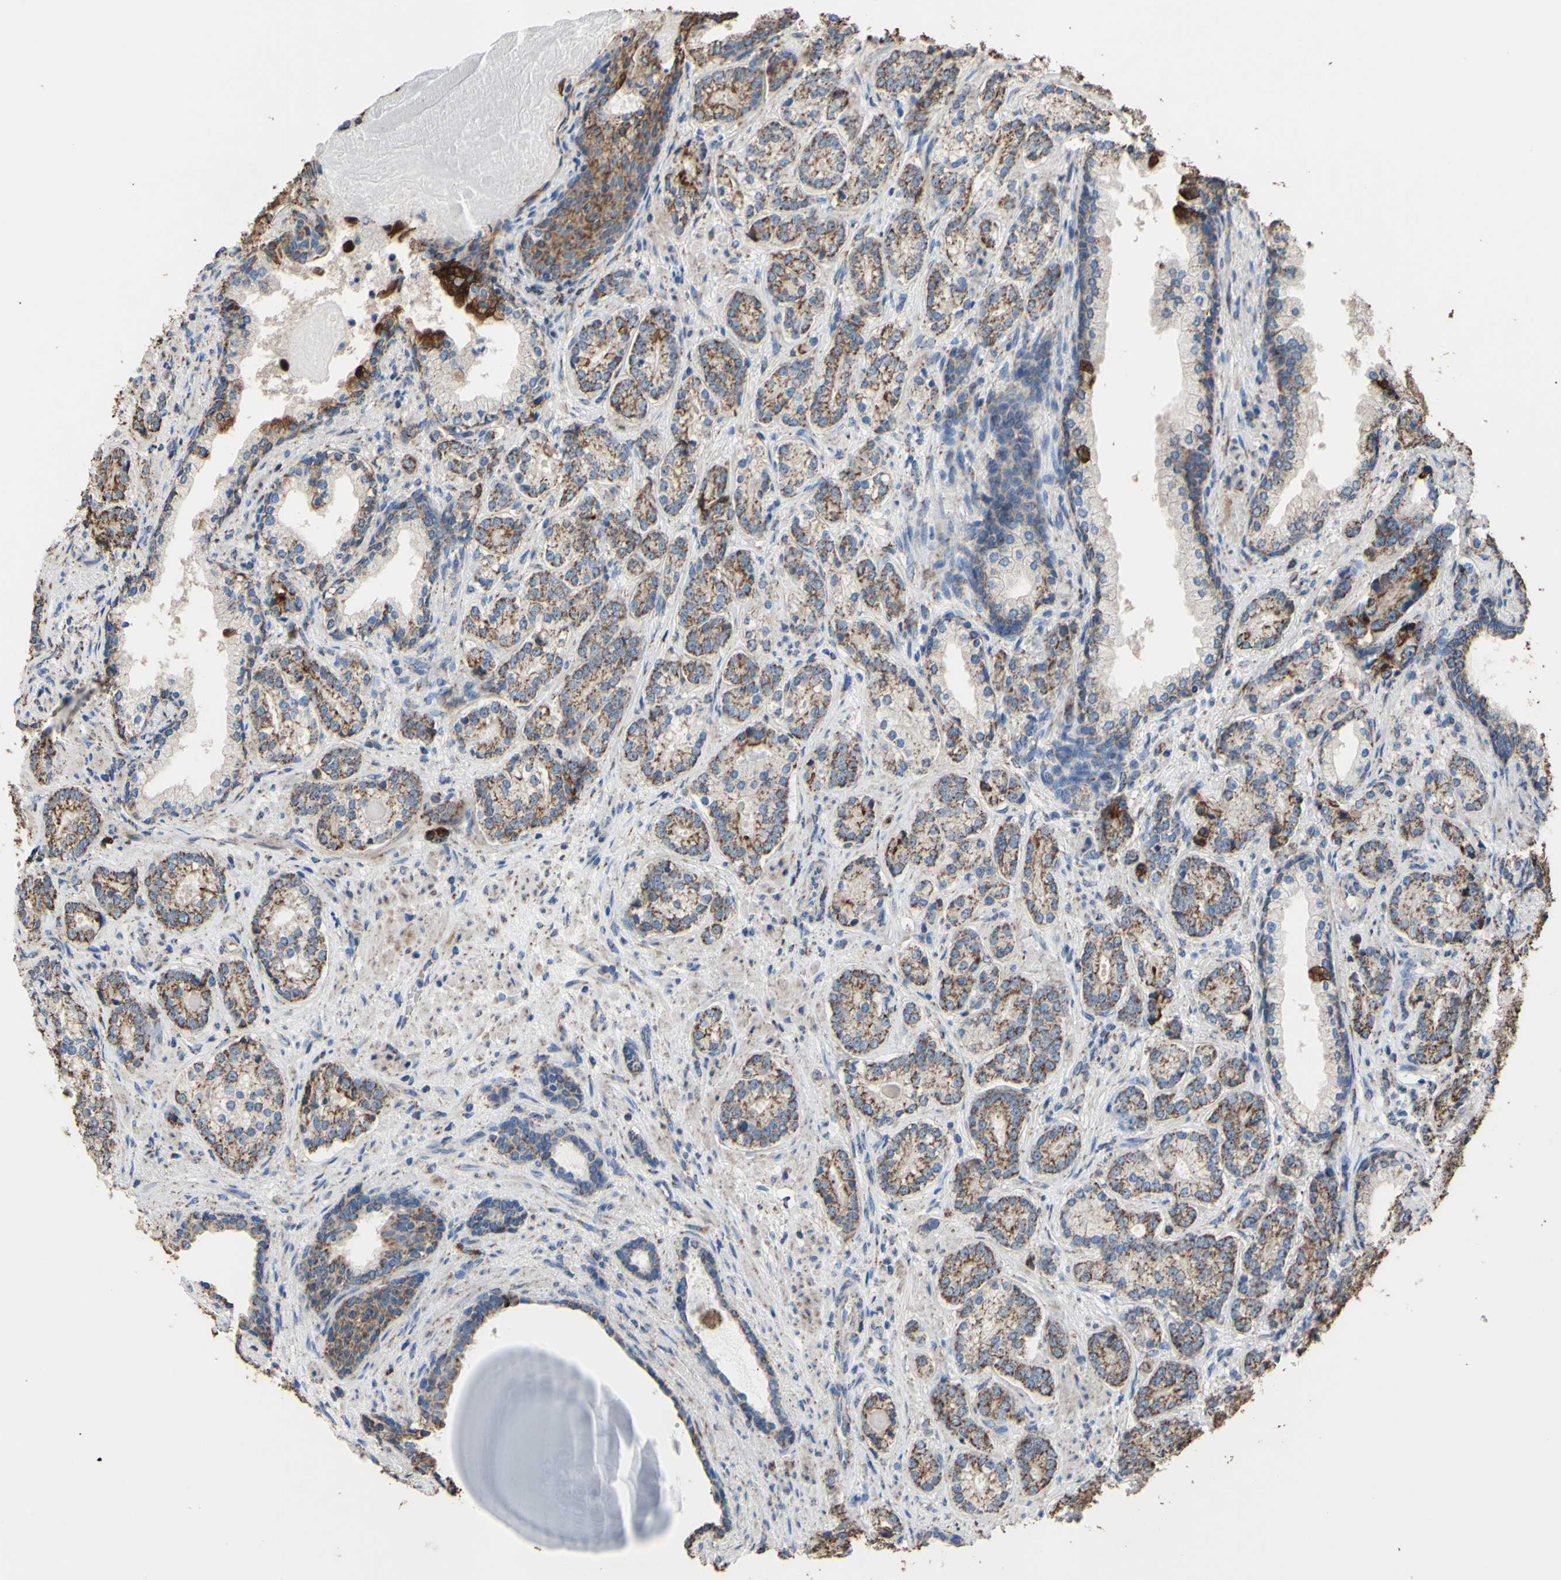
{"staining": {"intensity": "weak", "quantity": ">75%", "location": "cytoplasmic/membranous"}, "tissue": "prostate cancer", "cell_type": "Tumor cells", "image_type": "cancer", "snomed": [{"axis": "morphology", "description": "Adenocarcinoma, High grade"}, {"axis": "topography", "description": "Prostate"}], "caption": "High-grade adenocarcinoma (prostate) stained with a brown dye exhibits weak cytoplasmic/membranous positive expression in approximately >75% of tumor cells.", "gene": "CMKLR2", "patient": {"sex": "male", "age": 61}}